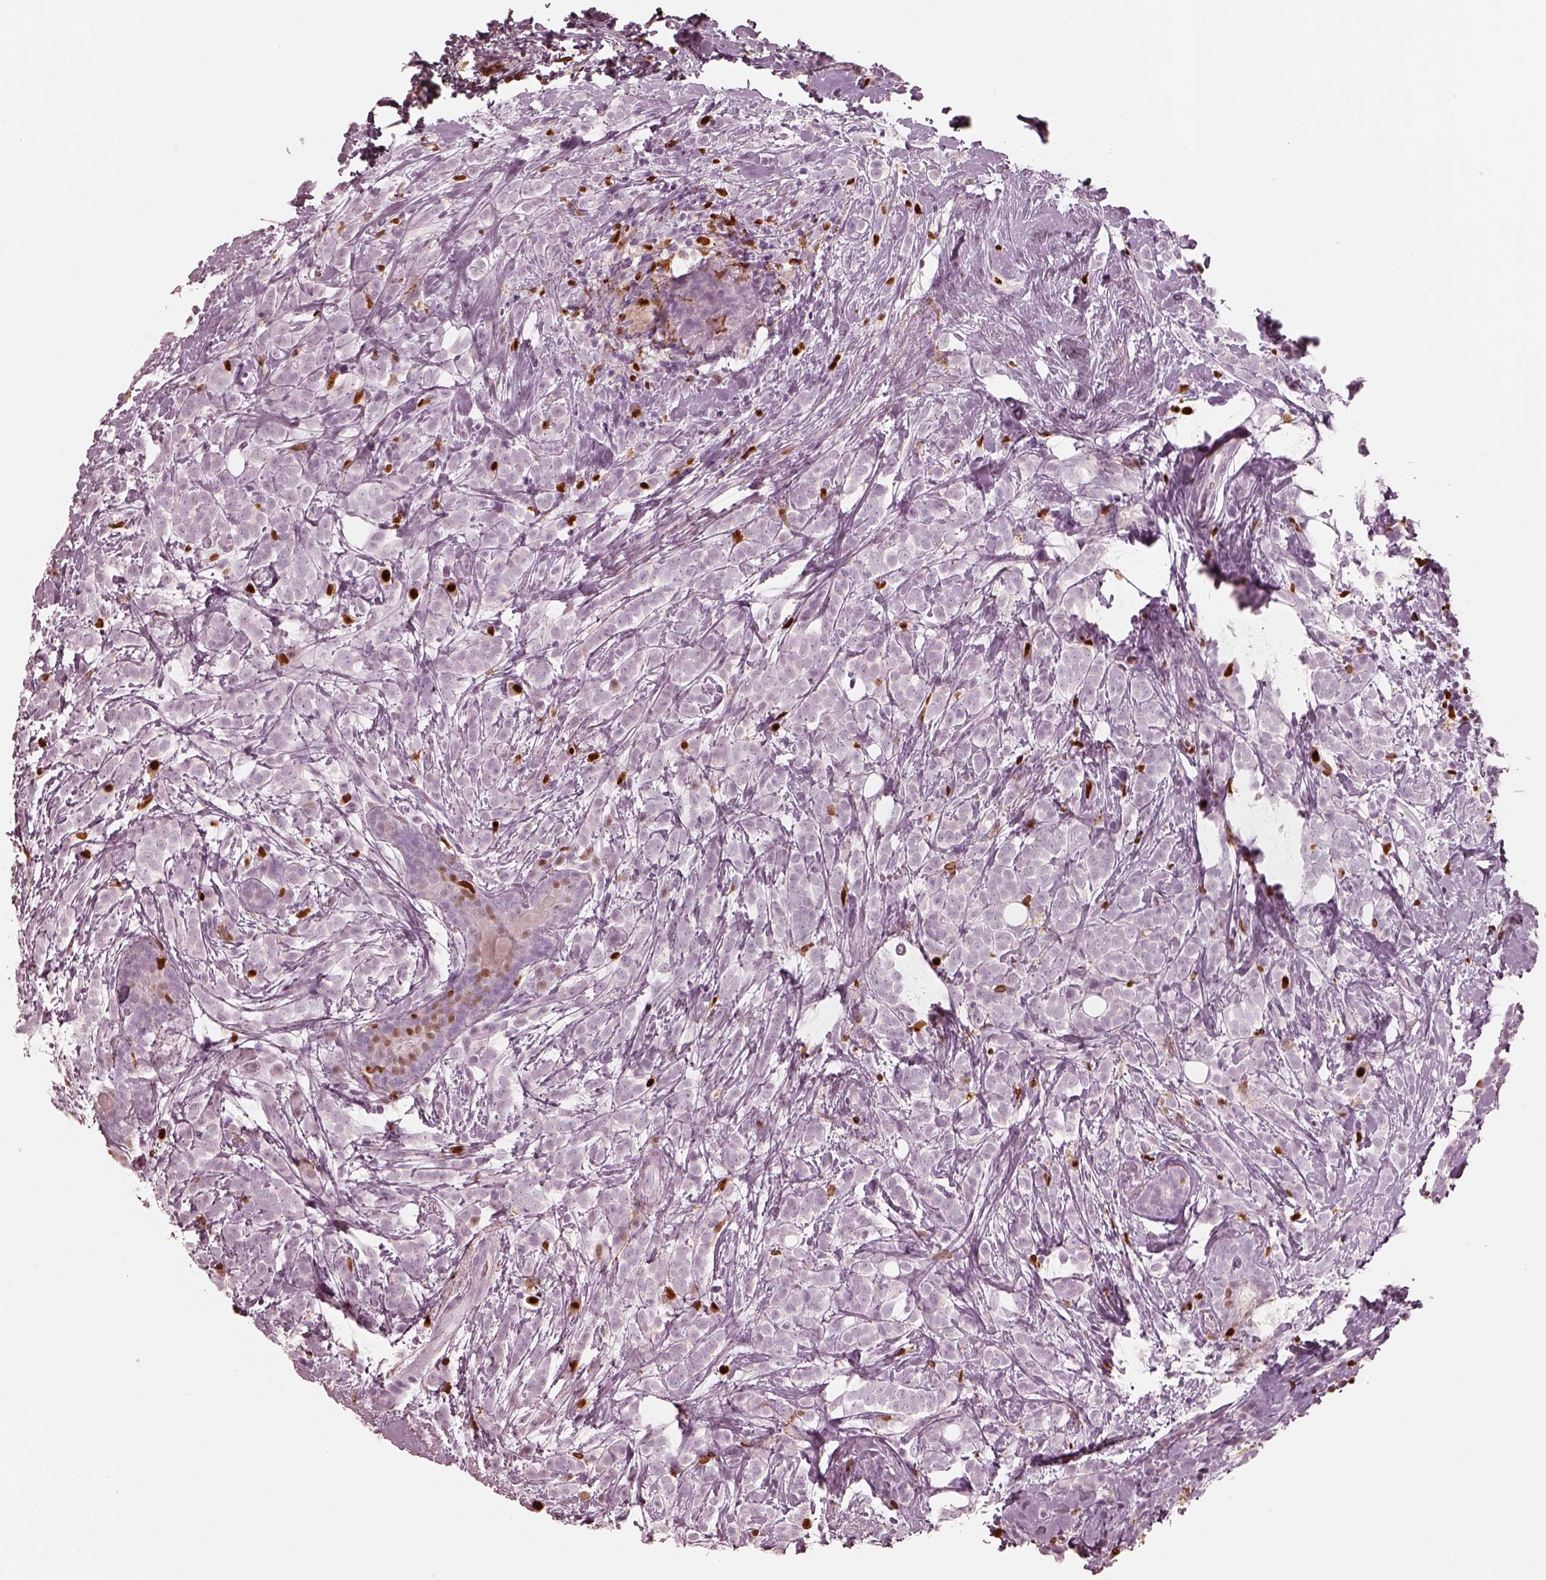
{"staining": {"intensity": "negative", "quantity": "none", "location": "none"}, "tissue": "breast cancer", "cell_type": "Tumor cells", "image_type": "cancer", "snomed": [{"axis": "morphology", "description": "Lobular carcinoma"}, {"axis": "topography", "description": "Breast"}], "caption": "DAB immunohistochemical staining of human lobular carcinoma (breast) demonstrates no significant positivity in tumor cells. (DAB immunohistochemistry (IHC), high magnification).", "gene": "ALOX5", "patient": {"sex": "female", "age": 49}}